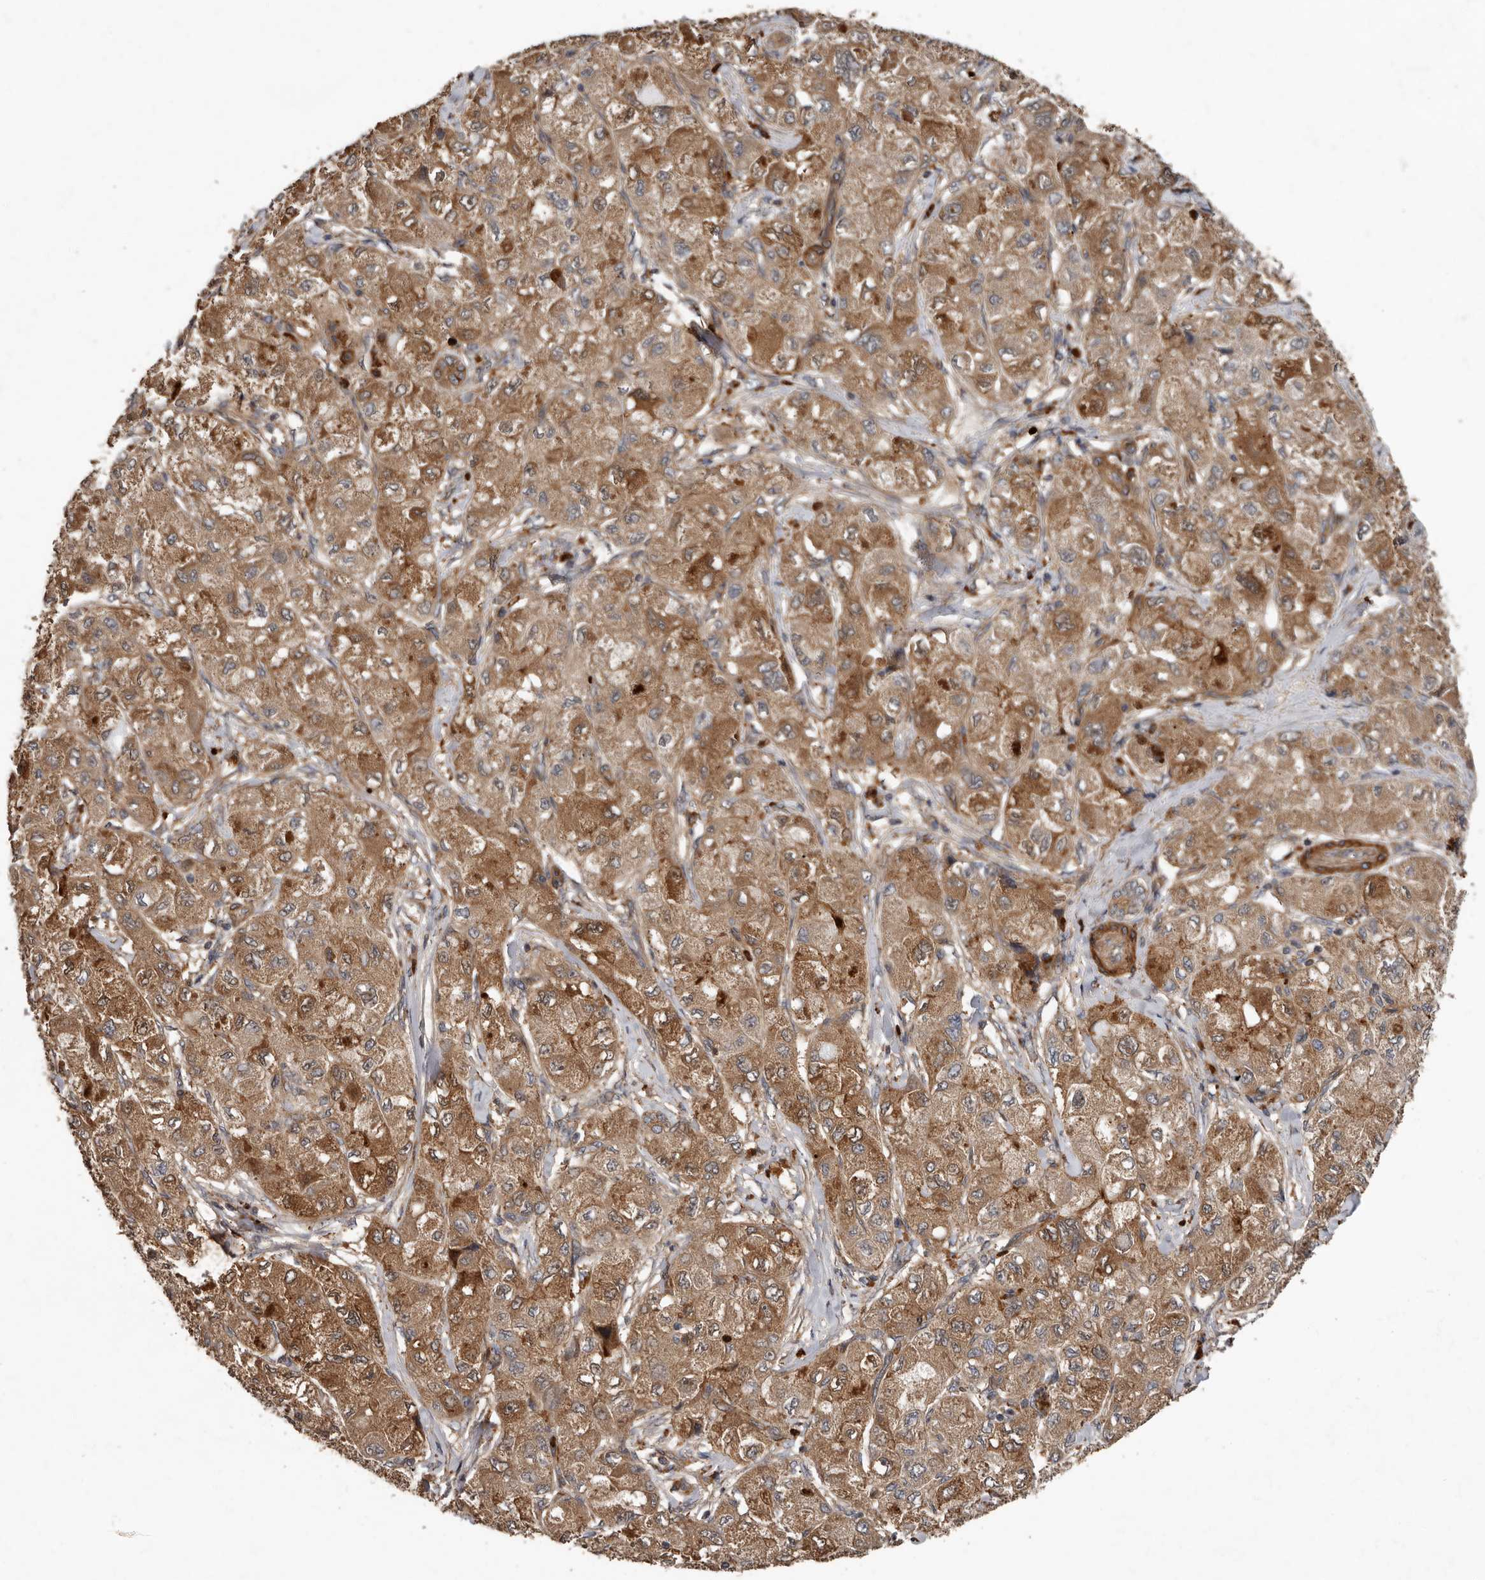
{"staining": {"intensity": "strong", "quantity": "25%-75%", "location": "cytoplasmic/membranous"}, "tissue": "liver cancer", "cell_type": "Tumor cells", "image_type": "cancer", "snomed": [{"axis": "morphology", "description": "Carcinoma, Hepatocellular, NOS"}, {"axis": "topography", "description": "Liver"}], "caption": "Immunohistochemistry (IHC) (DAB) staining of liver cancer exhibits strong cytoplasmic/membranous protein positivity in about 25%-75% of tumor cells.", "gene": "ARHGEF5", "patient": {"sex": "male", "age": 80}}